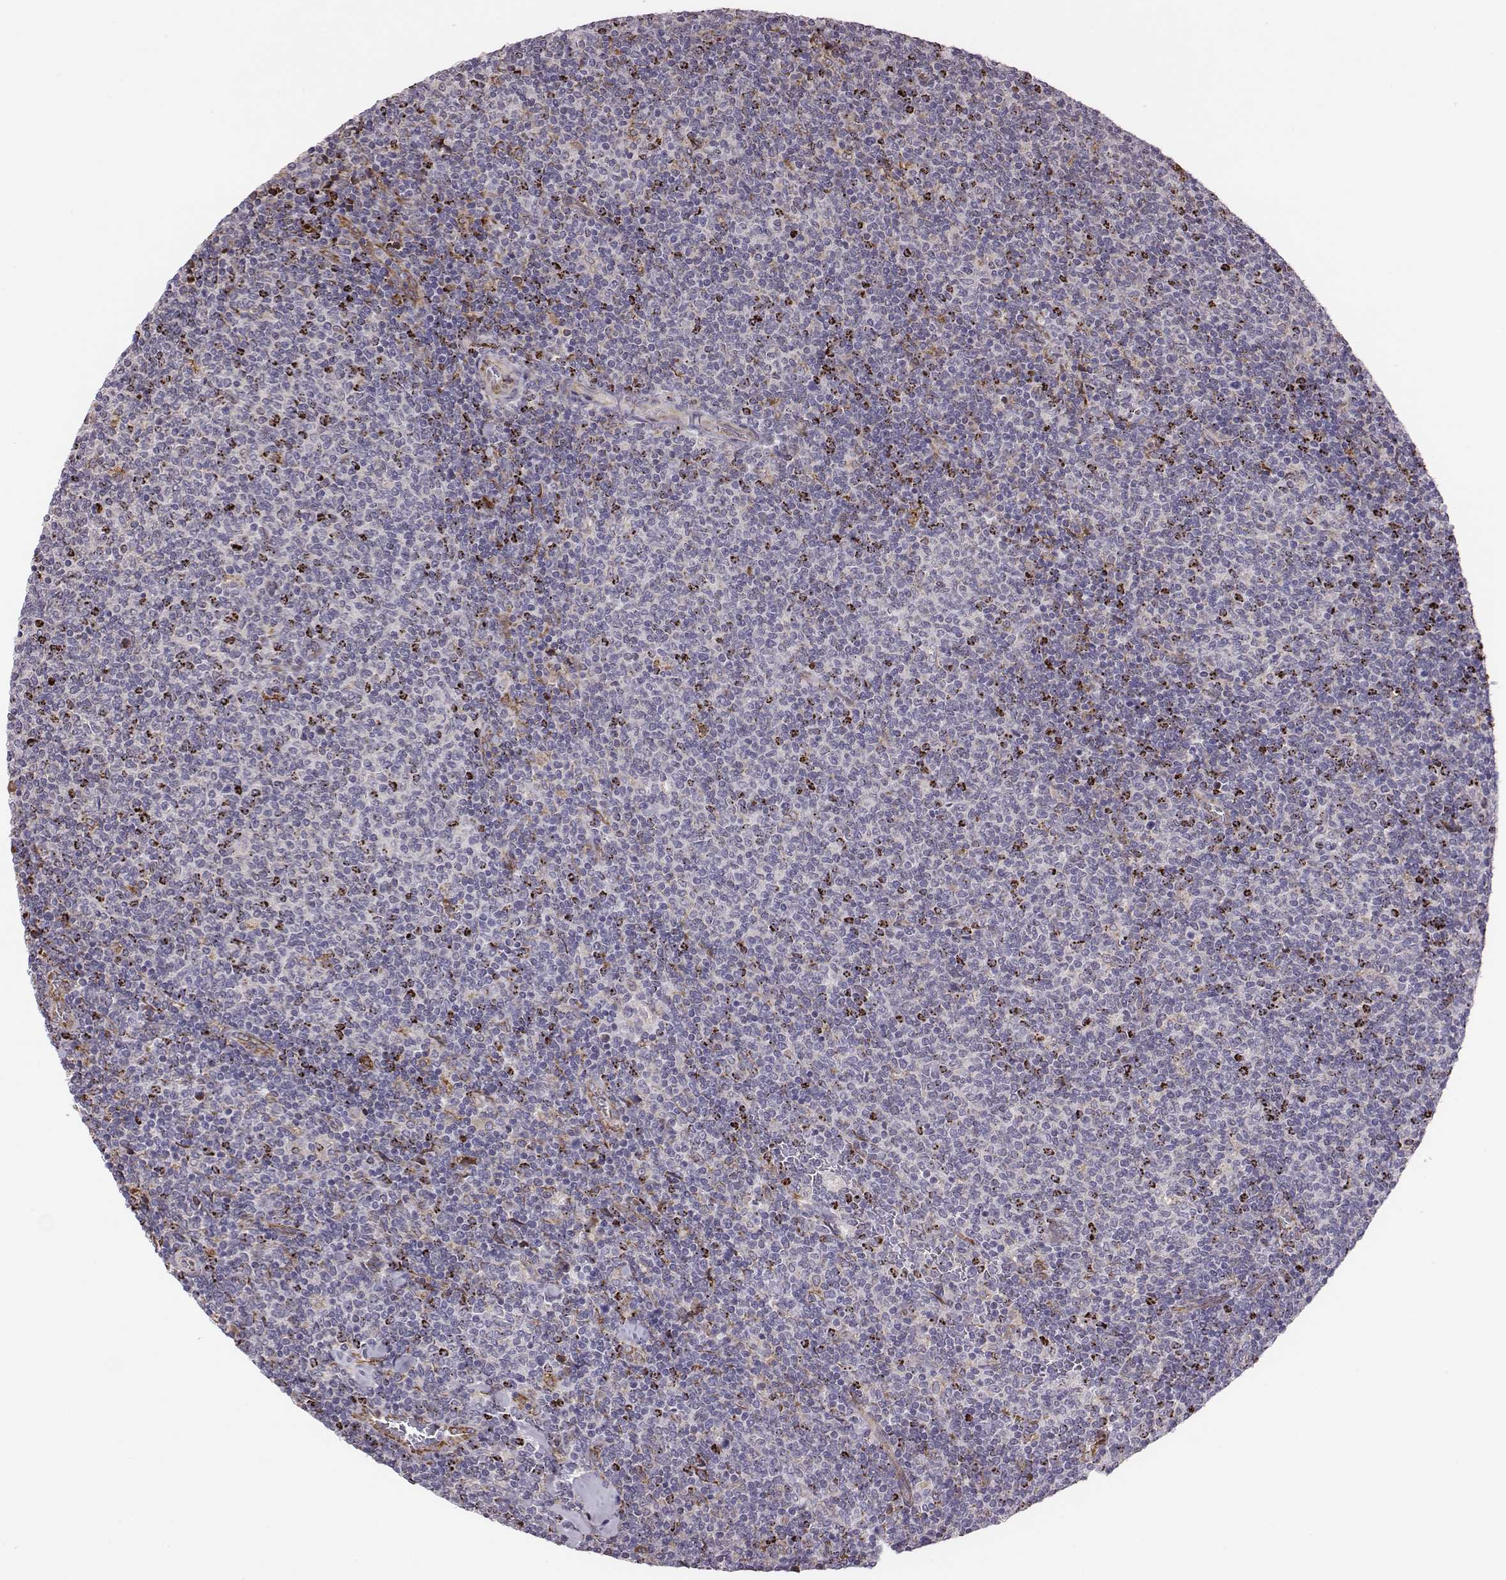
{"staining": {"intensity": "negative", "quantity": "none", "location": "none"}, "tissue": "lymphoma", "cell_type": "Tumor cells", "image_type": "cancer", "snomed": [{"axis": "morphology", "description": "Malignant lymphoma, non-Hodgkin's type, Low grade"}, {"axis": "topography", "description": "Lymph node"}], "caption": "The micrograph shows no staining of tumor cells in lymphoma.", "gene": "SELENOI", "patient": {"sex": "male", "age": 52}}